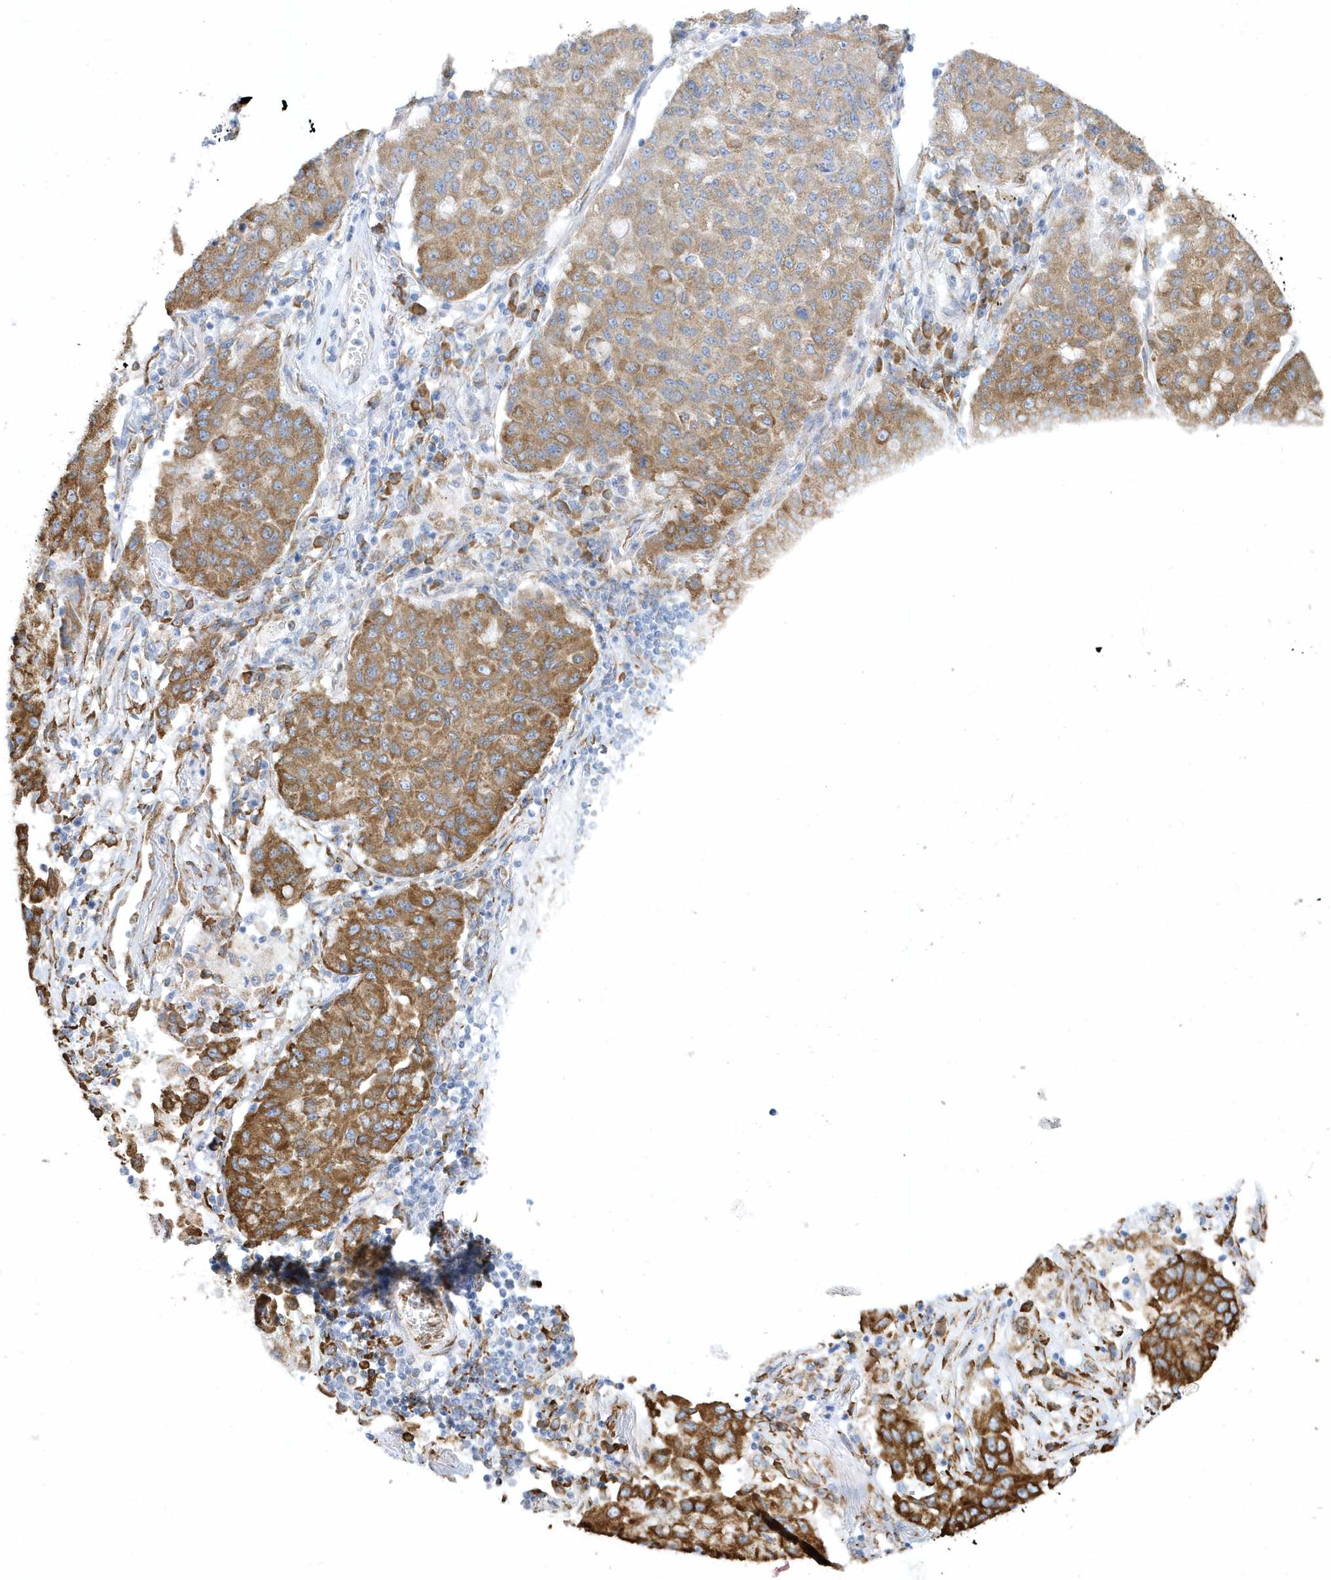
{"staining": {"intensity": "moderate", "quantity": ">75%", "location": "cytoplasmic/membranous"}, "tissue": "lung cancer", "cell_type": "Tumor cells", "image_type": "cancer", "snomed": [{"axis": "morphology", "description": "Squamous cell carcinoma, NOS"}, {"axis": "topography", "description": "Lung"}], "caption": "The micrograph shows staining of lung cancer, revealing moderate cytoplasmic/membranous protein staining (brown color) within tumor cells.", "gene": "DCAF1", "patient": {"sex": "male", "age": 74}}